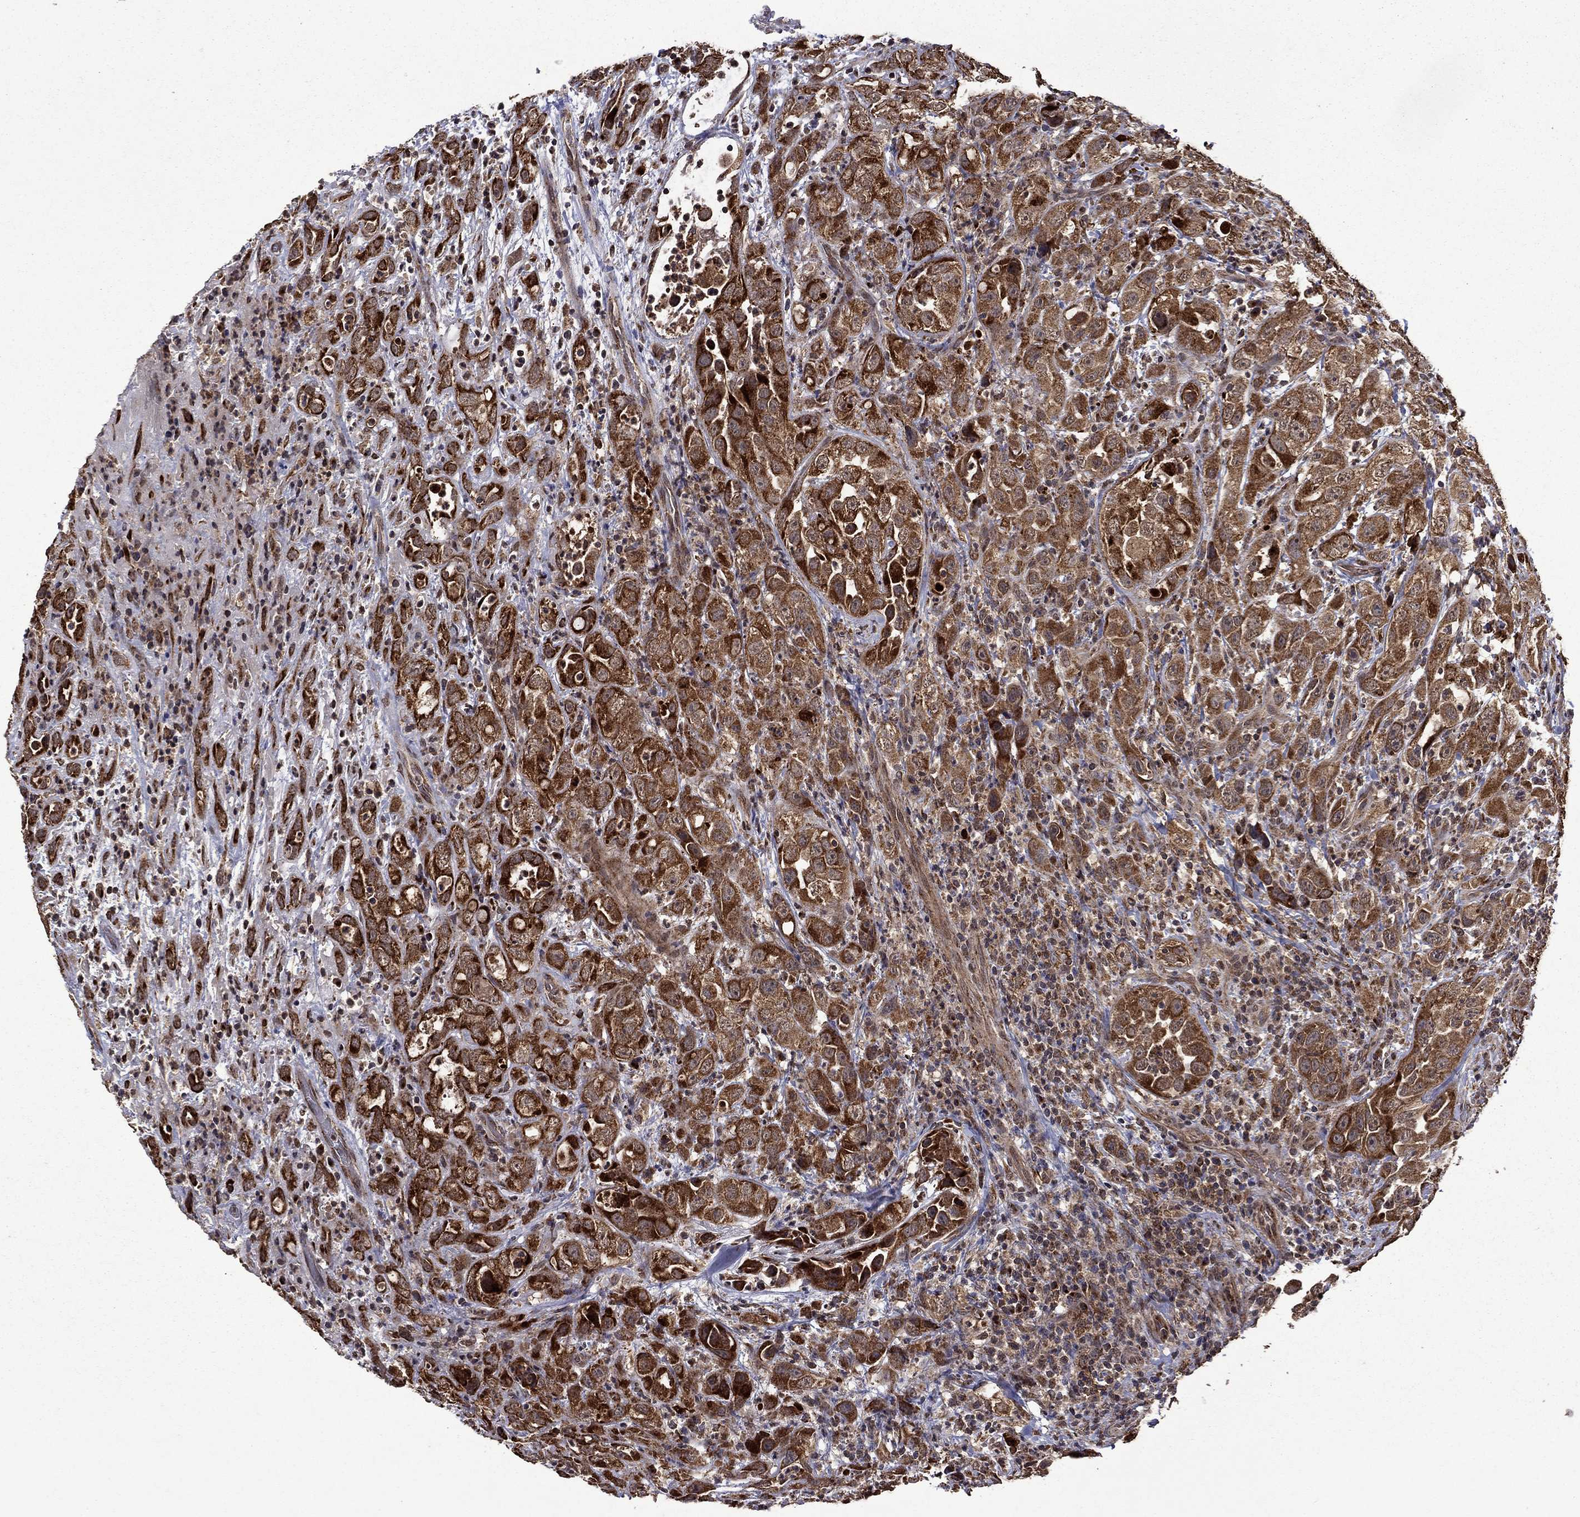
{"staining": {"intensity": "strong", "quantity": ">75%", "location": "cytoplasmic/membranous,nuclear"}, "tissue": "urothelial cancer", "cell_type": "Tumor cells", "image_type": "cancer", "snomed": [{"axis": "morphology", "description": "Urothelial carcinoma, High grade"}, {"axis": "topography", "description": "Urinary bladder"}], "caption": "This image displays immunohistochemistry (IHC) staining of high-grade urothelial carcinoma, with high strong cytoplasmic/membranous and nuclear positivity in about >75% of tumor cells.", "gene": "ITM2B", "patient": {"sex": "female", "age": 41}}